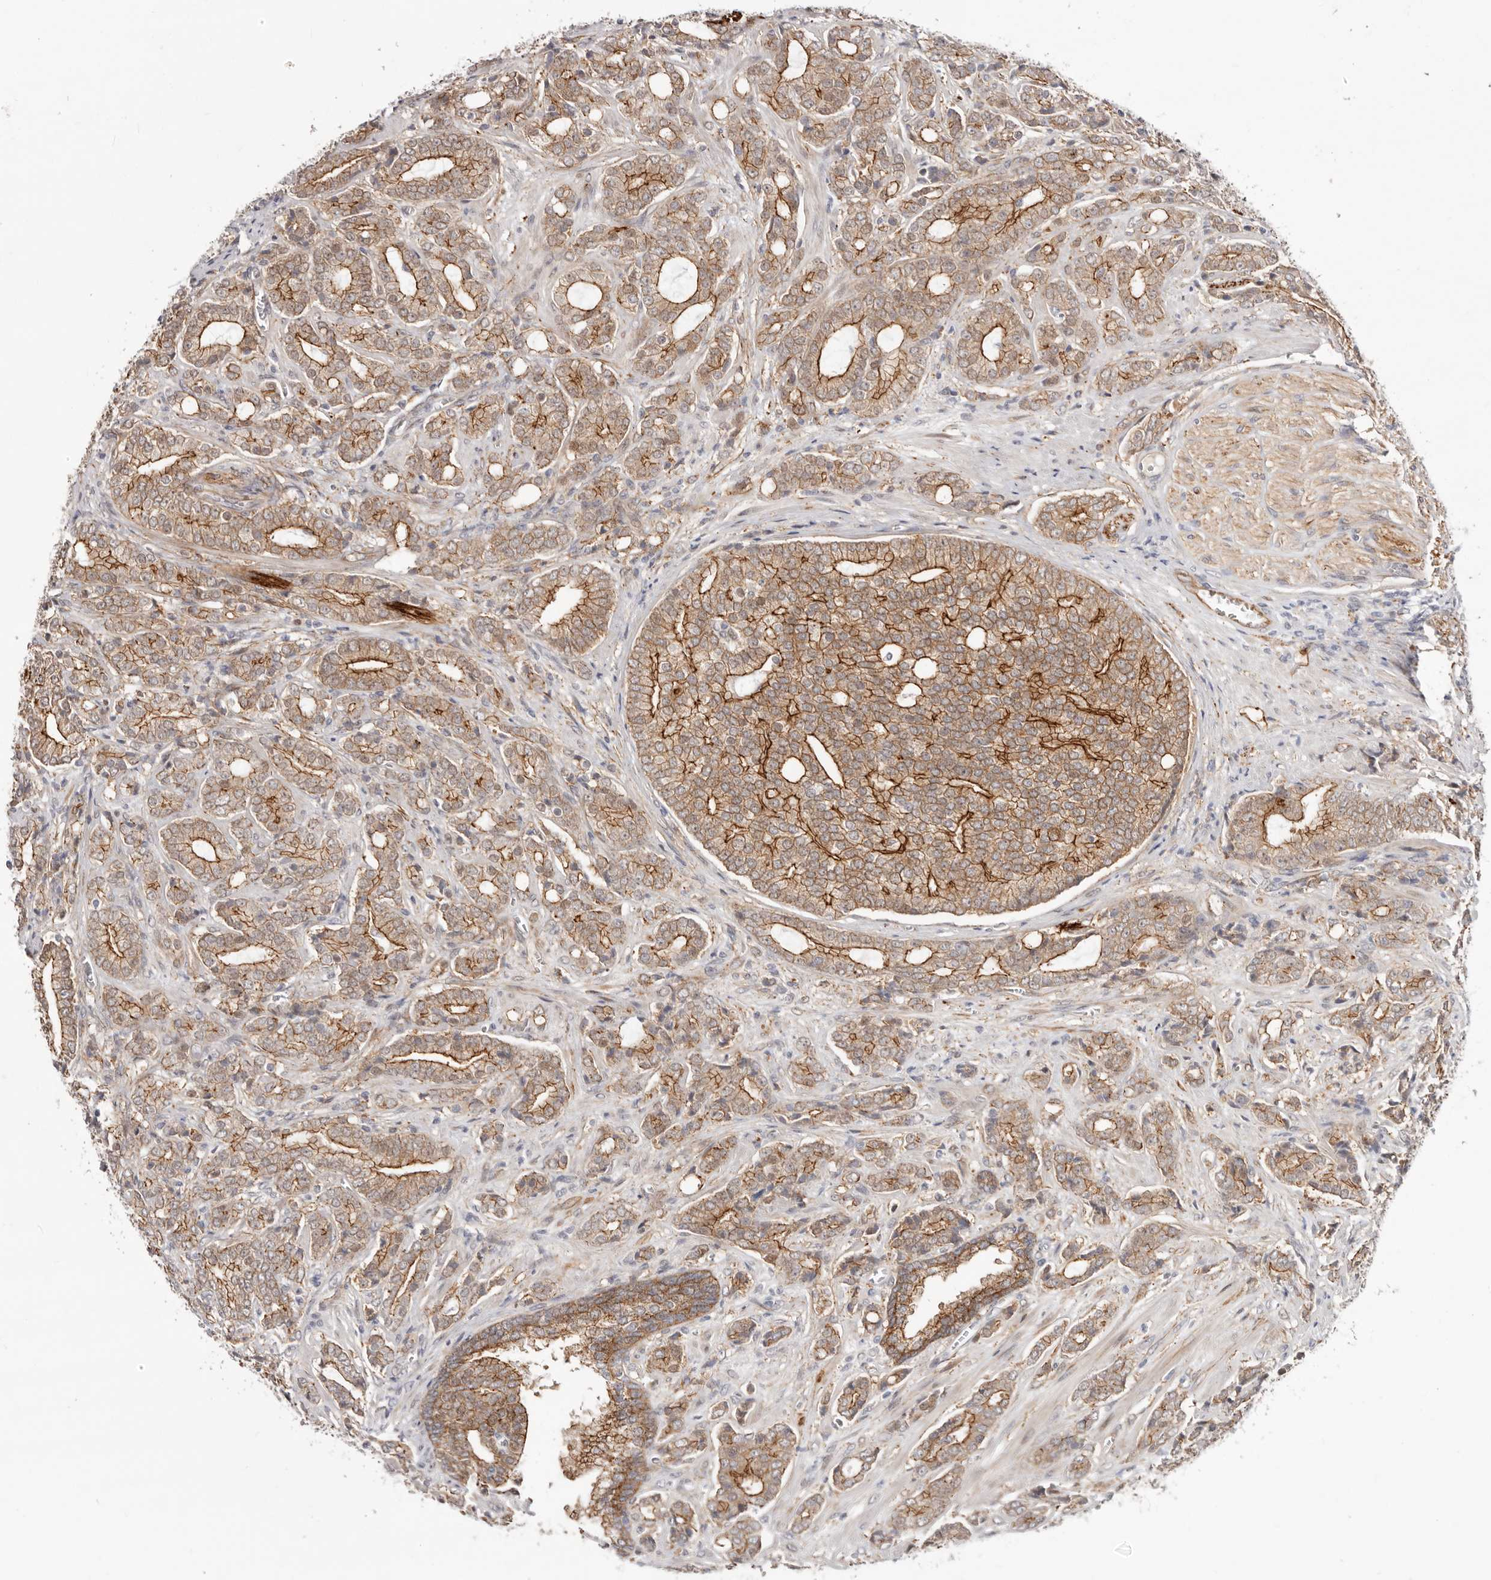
{"staining": {"intensity": "moderate", "quantity": ">75%", "location": "cytoplasmic/membranous"}, "tissue": "prostate cancer", "cell_type": "Tumor cells", "image_type": "cancer", "snomed": [{"axis": "morphology", "description": "Adenocarcinoma, High grade"}, {"axis": "topography", "description": "Prostate"}], "caption": "A brown stain labels moderate cytoplasmic/membranous positivity of a protein in human prostate cancer (adenocarcinoma (high-grade)) tumor cells.", "gene": "SZT2", "patient": {"sex": "male", "age": 57}}